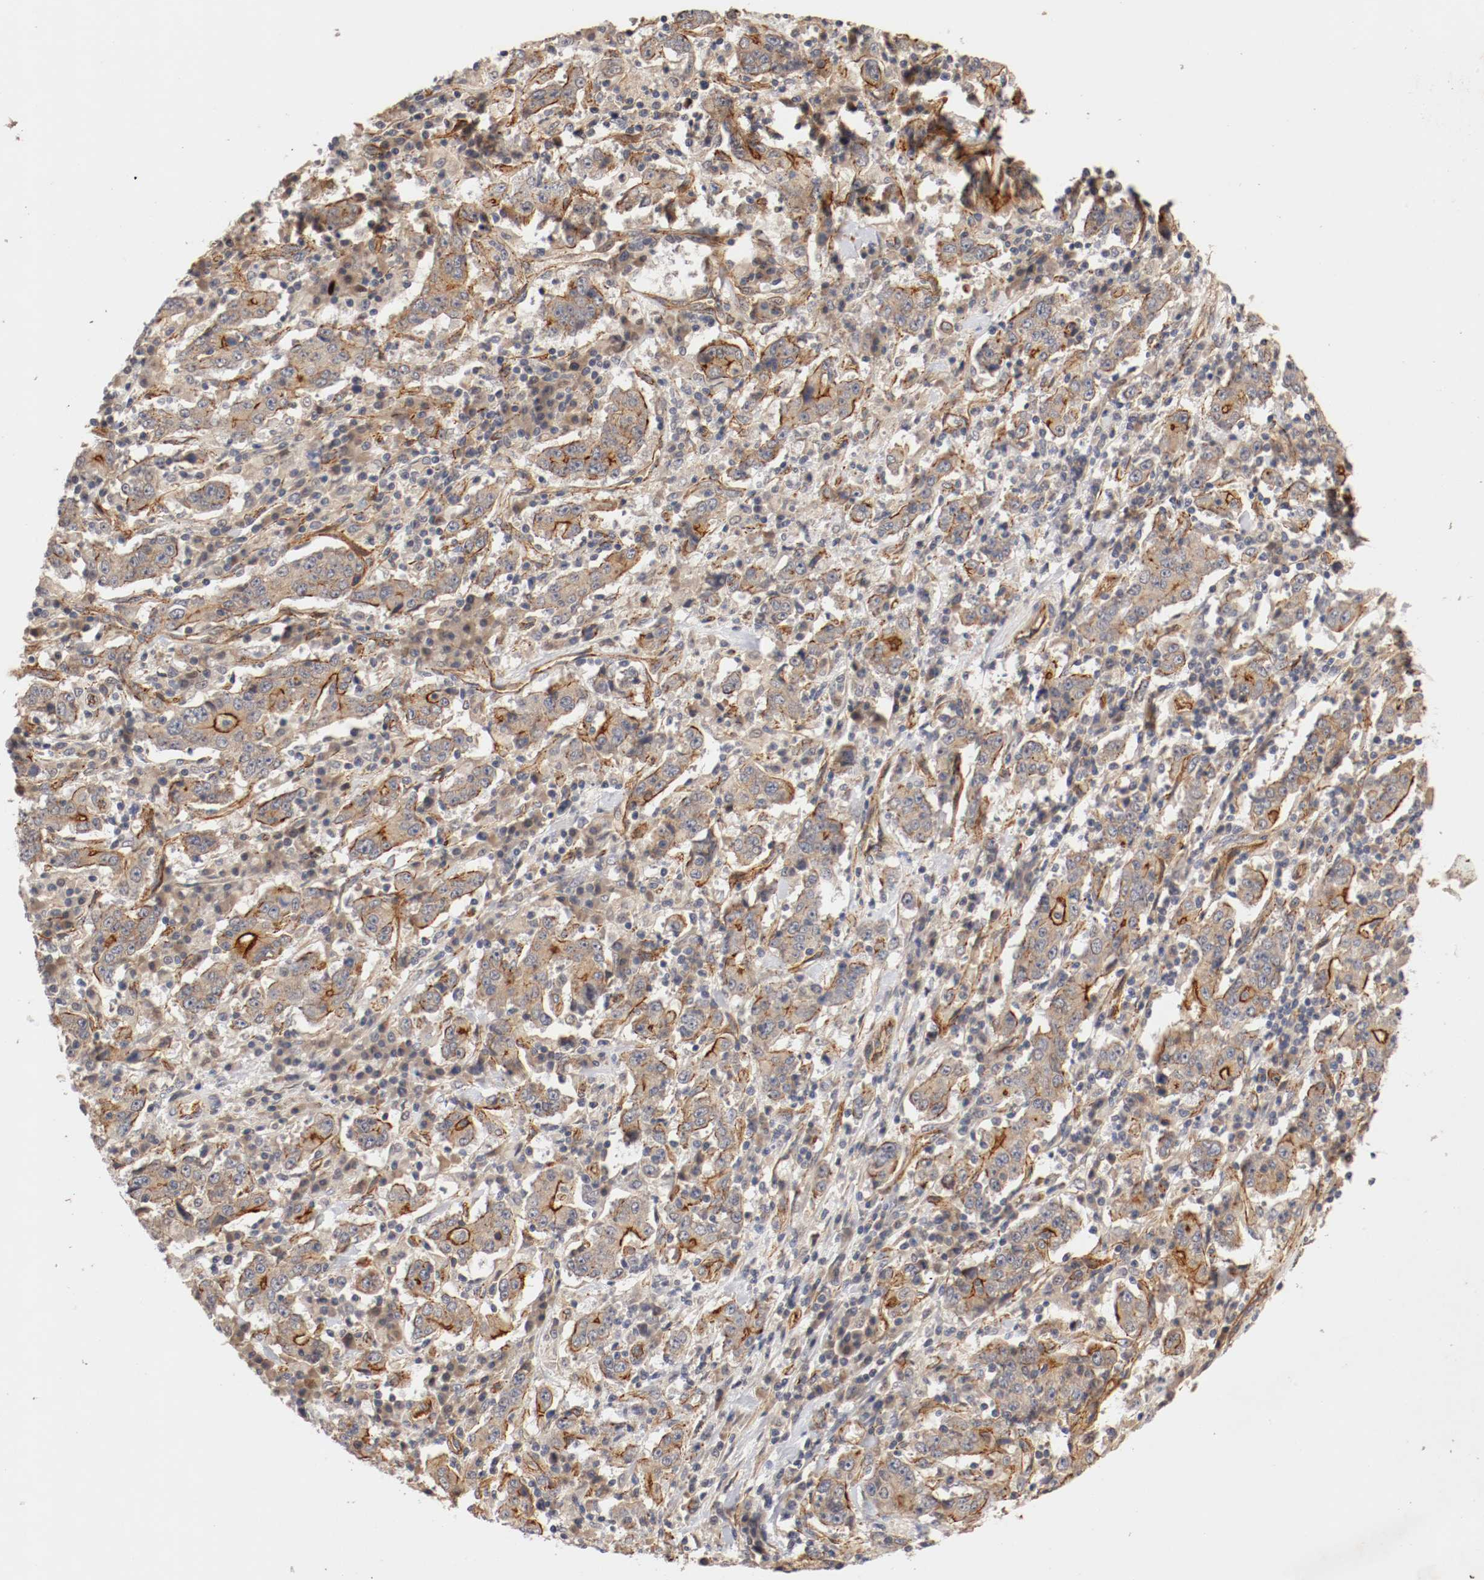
{"staining": {"intensity": "strong", "quantity": "25%-75%", "location": "cytoplasmic/membranous"}, "tissue": "stomach cancer", "cell_type": "Tumor cells", "image_type": "cancer", "snomed": [{"axis": "morphology", "description": "Normal tissue, NOS"}, {"axis": "morphology", "description": "Adenocarcinoma, NOS"}, {"axis": "topography", "description": "Stomach, upper"}, {"axis": "topography", "description": "Stomach"}], "caption": "Adenocarcinoma (stomach) was stained to show a protein in brown. There is high levels of strong cytoplasmic/membranous expression in approximately 25%-75% of tumor cells. (DAB IHC, brown staining for protein, blue staining for nuclei).", "gene": "TYK2", "patient": {"sex": "male", "age": 59}}